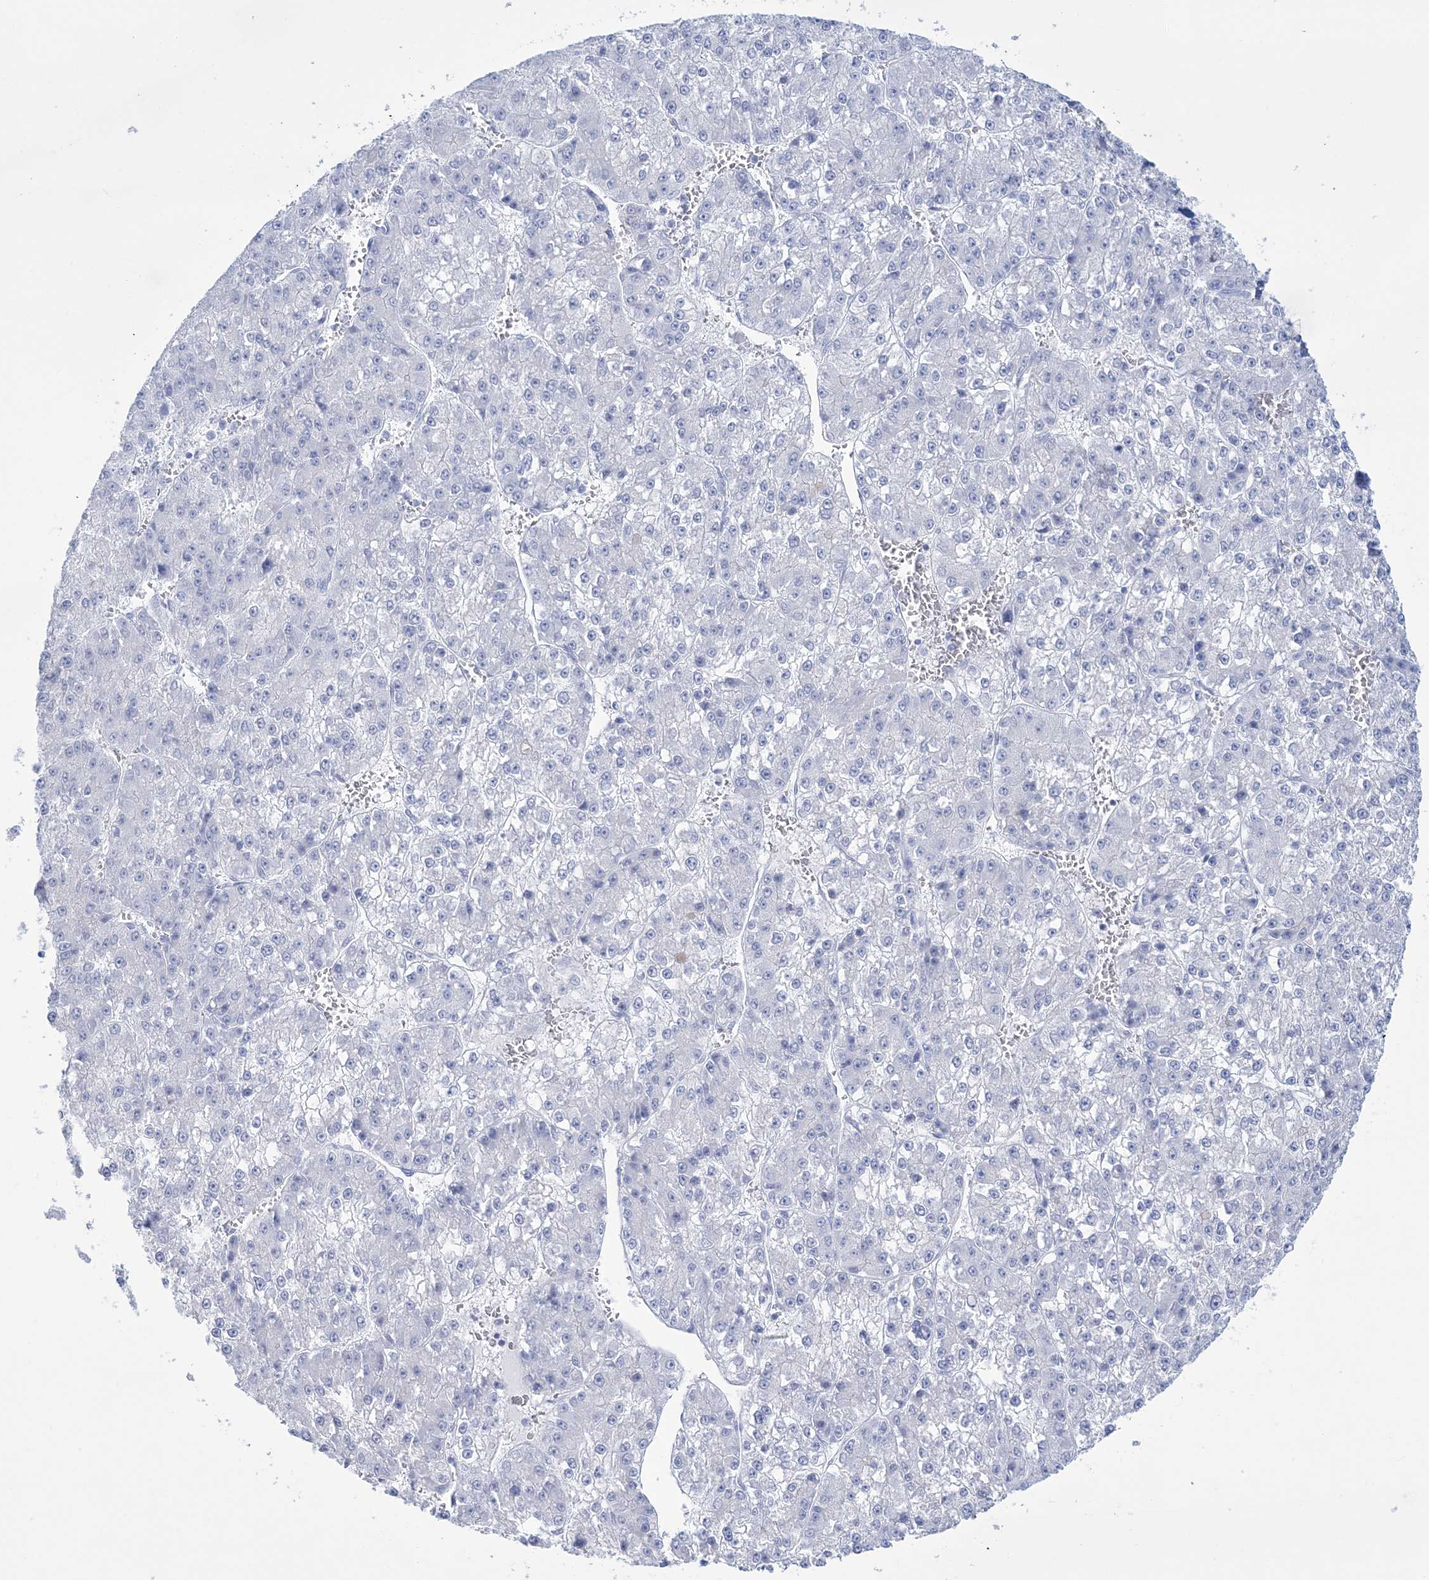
{"staining": {"intensity": "negative", "quantity": "none", "location": "none"}, "tissue": "liver cancer", "cell_type": "Tumor cells", "image_type": "cancer", "snomed": [{"axis": "morphology", "description": "Carcinoma, Hepatocellular, NOS"}, {"axis": "topography", "description": "Liver"}], "caption": "DAB immunohistochemical staining of liver cancer (hepatocellular carcinoma) exhibits no significant staining in tumor cells. The staining was performed using DAB to visualize the protein expression in brown, while the nuclei were stained in blue with hematoxylin (Magnification: 20x).", "gene": "RBP2", "patient": {"sex": "female", "age": 73}}